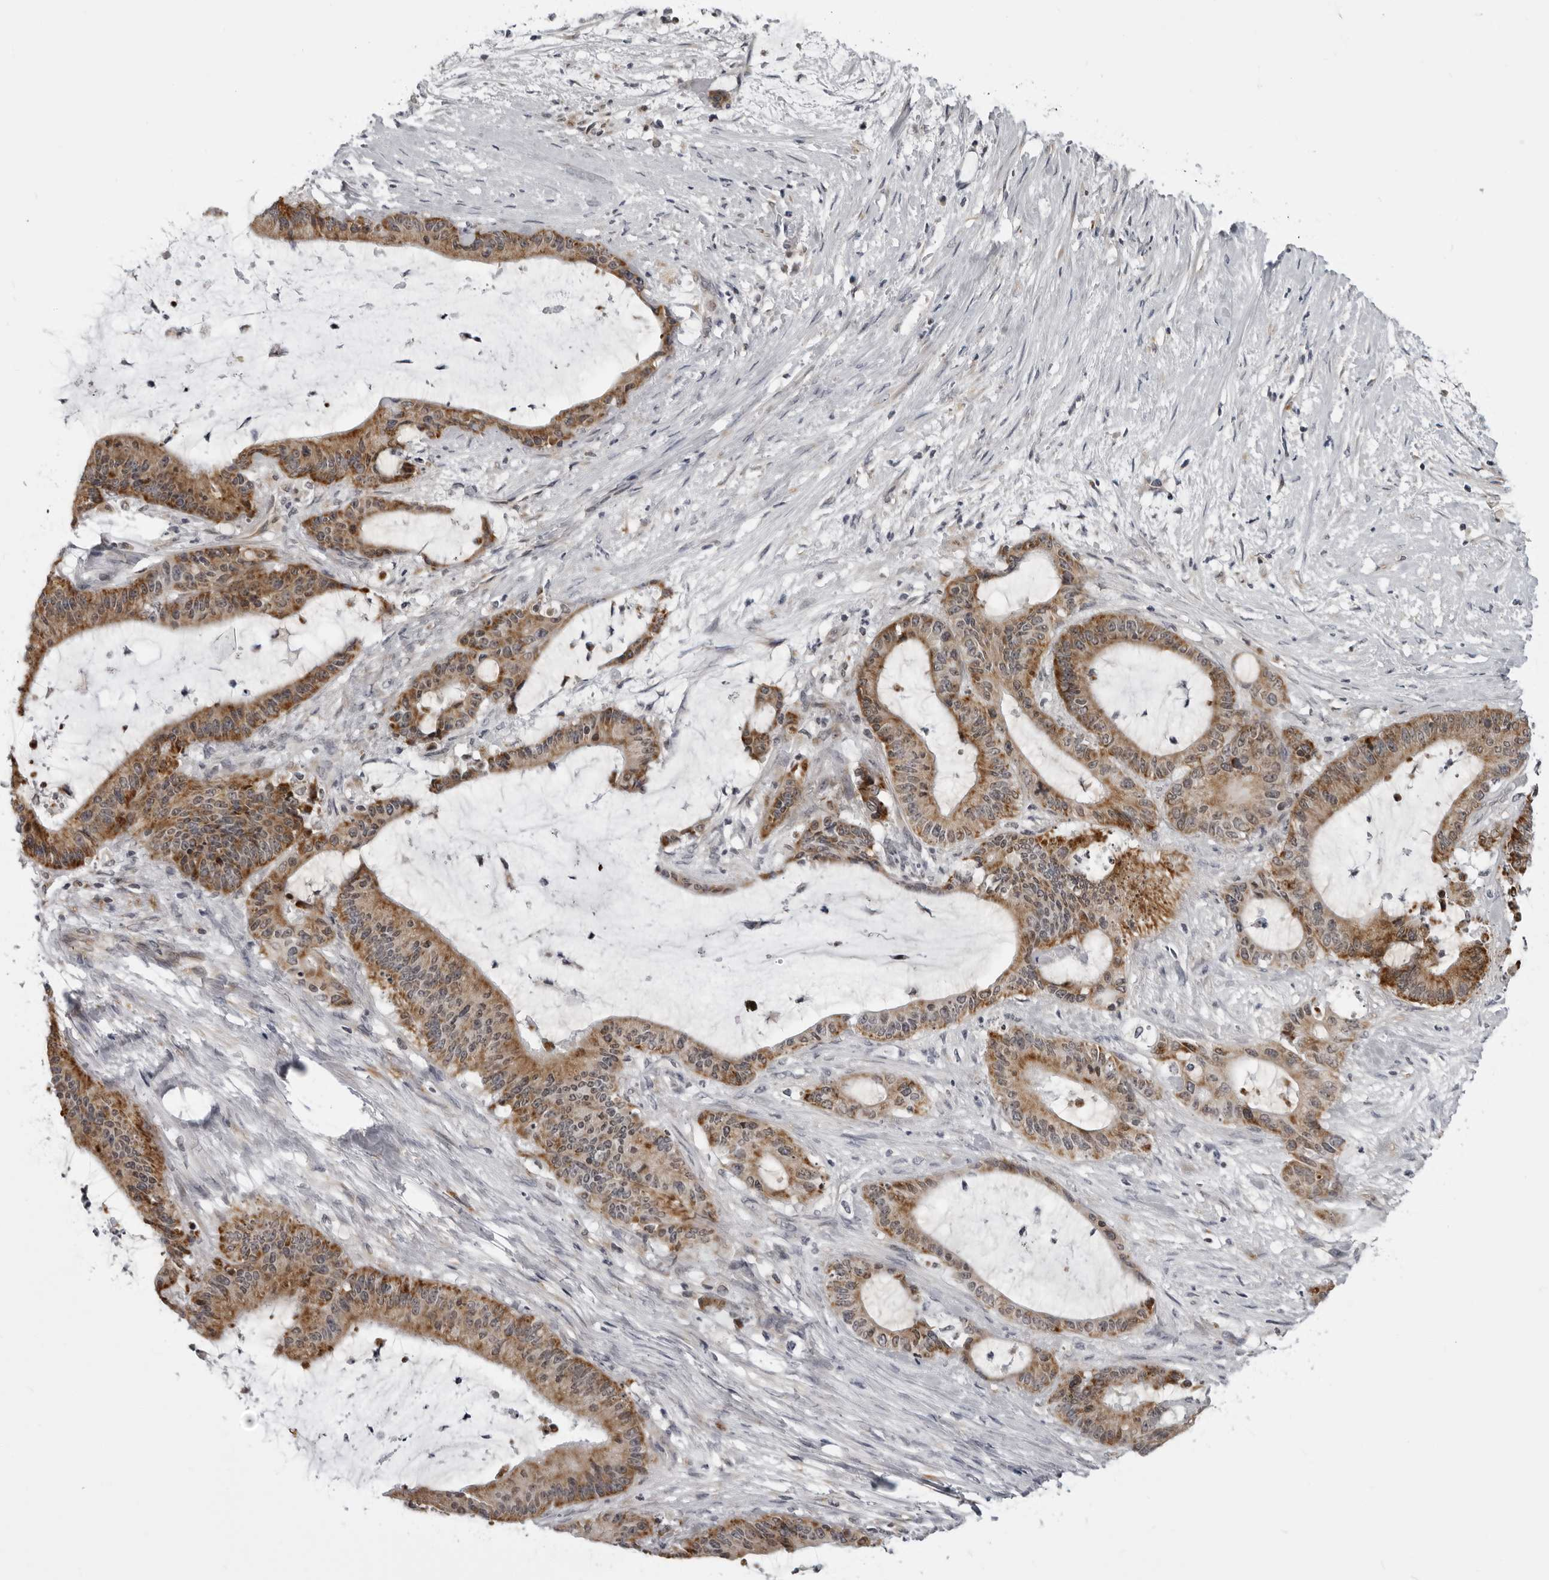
{"staining": {"intensity": "moderate", "quantity": ">75%", "location": "cytoplasmic/membranous"}, "tissue": "liver cancer", "cell_type": "Tumor cells", "image_type": "cancer", "snomed": [{"axis": "morphology", "description": "Cholangiocarcinoma"}, {"axis": "topography", "description": "Liver"}], "caption": "Immunohistochemical staining of cholangiocarcinoma (liver) demonstrates medium levels of moderate cytoplasmic/membranous protein positivity in approximately >75% of tumor cells. Nuclei are stained in blue.", "gene": "RTCA", "patient": {"sex": "female", "age": 73}}